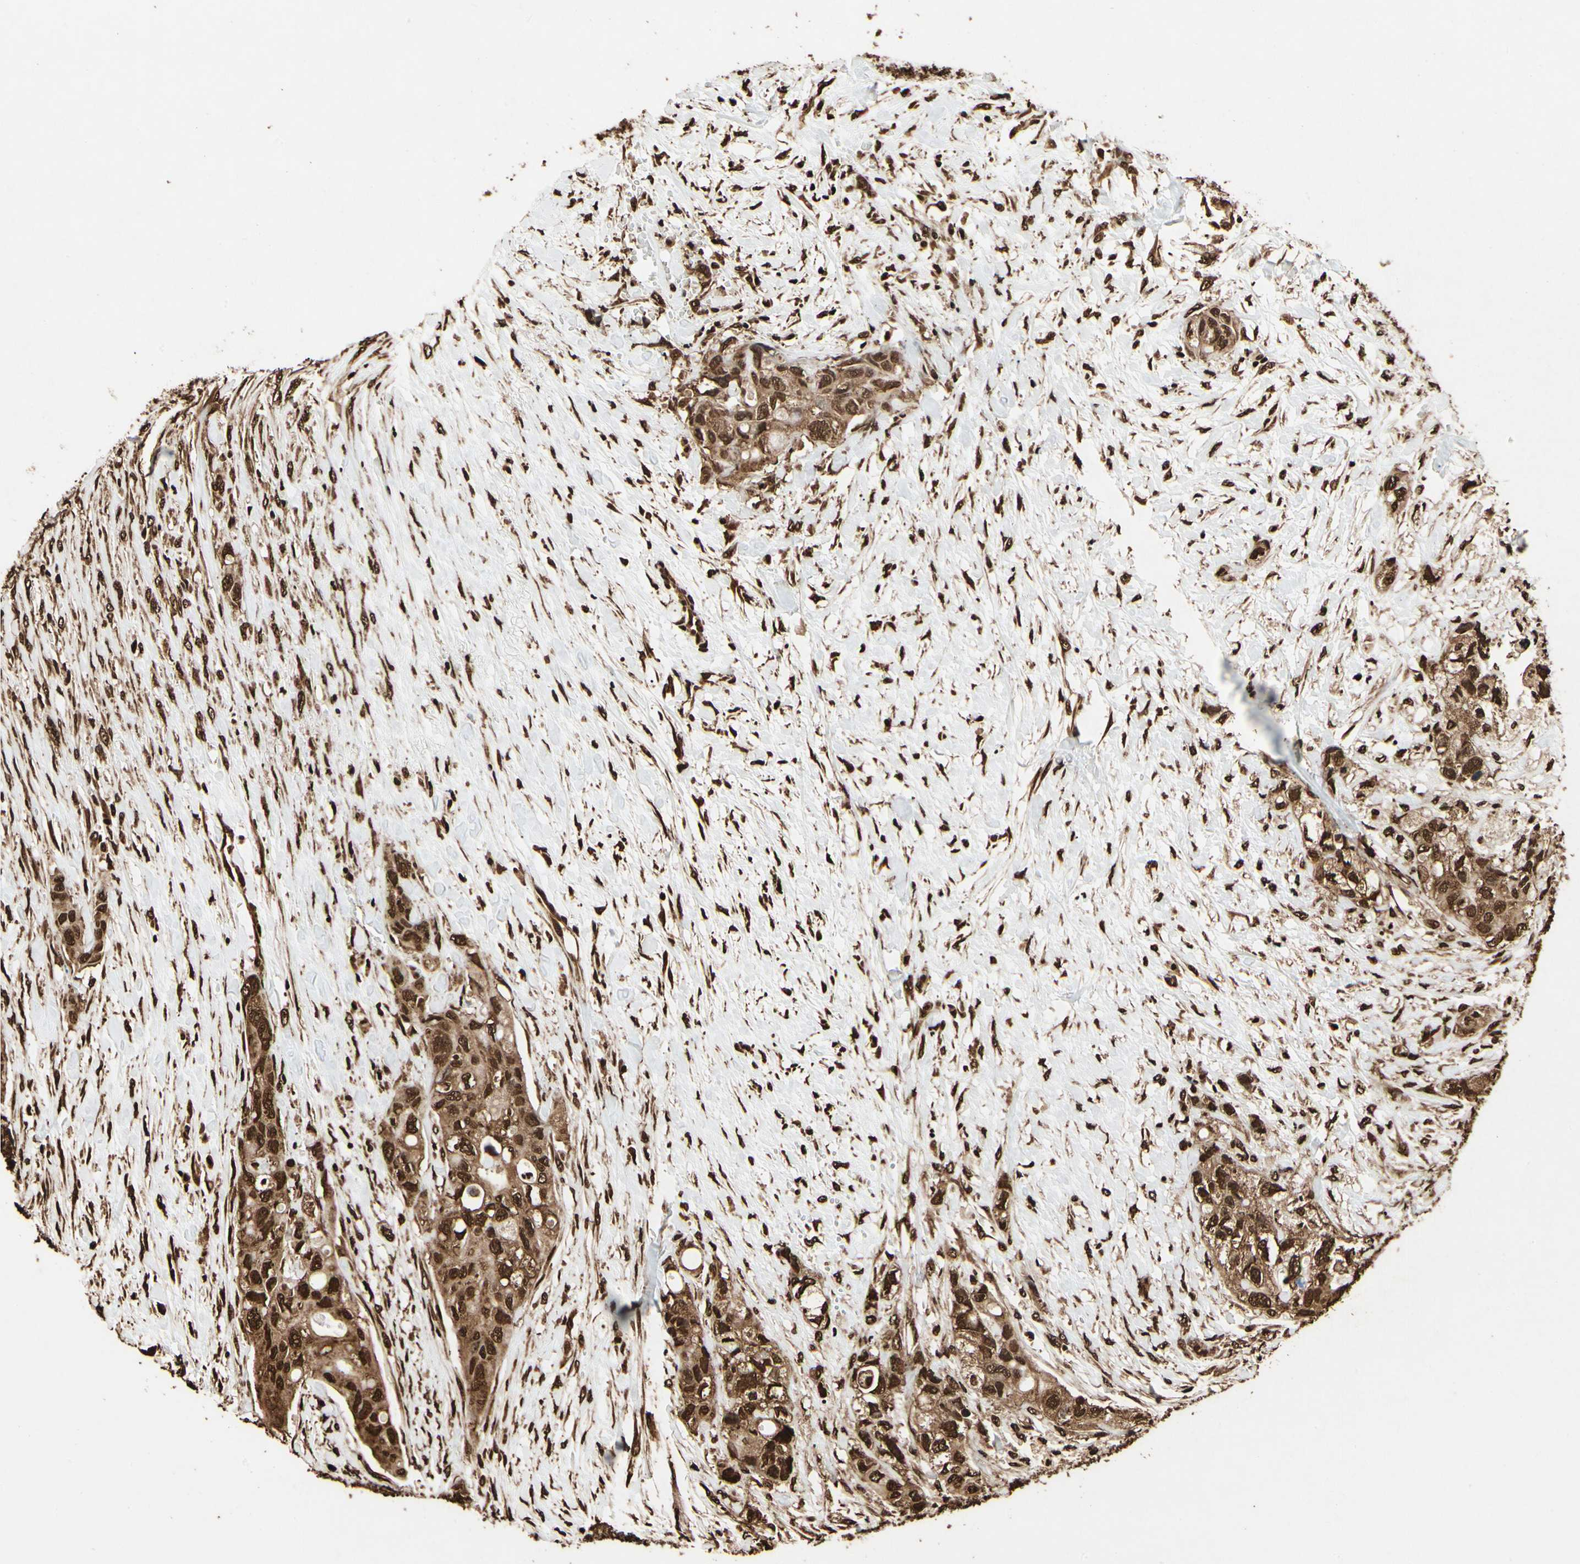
{"staining": {"intensity": "strong", "quantity": ">75%", "location": "cytoplasmic/membranous,nuclear"}, "tissue": "colorectal cancer", "cell_type": "Tumor cells", "image_type": "cancer", "snomed": [{"axis": "morphology", "description": "Adenocarcinoma, NOS"}, {"axis": "topography", "description": "Colon"}], "caption": "Colorectal cancer (adenocarcinoma) stained with a protein marker displays strong staining in tumor cells.", "gene": "HNRNPK", "patient": {"sex": "female", "age": 57}}